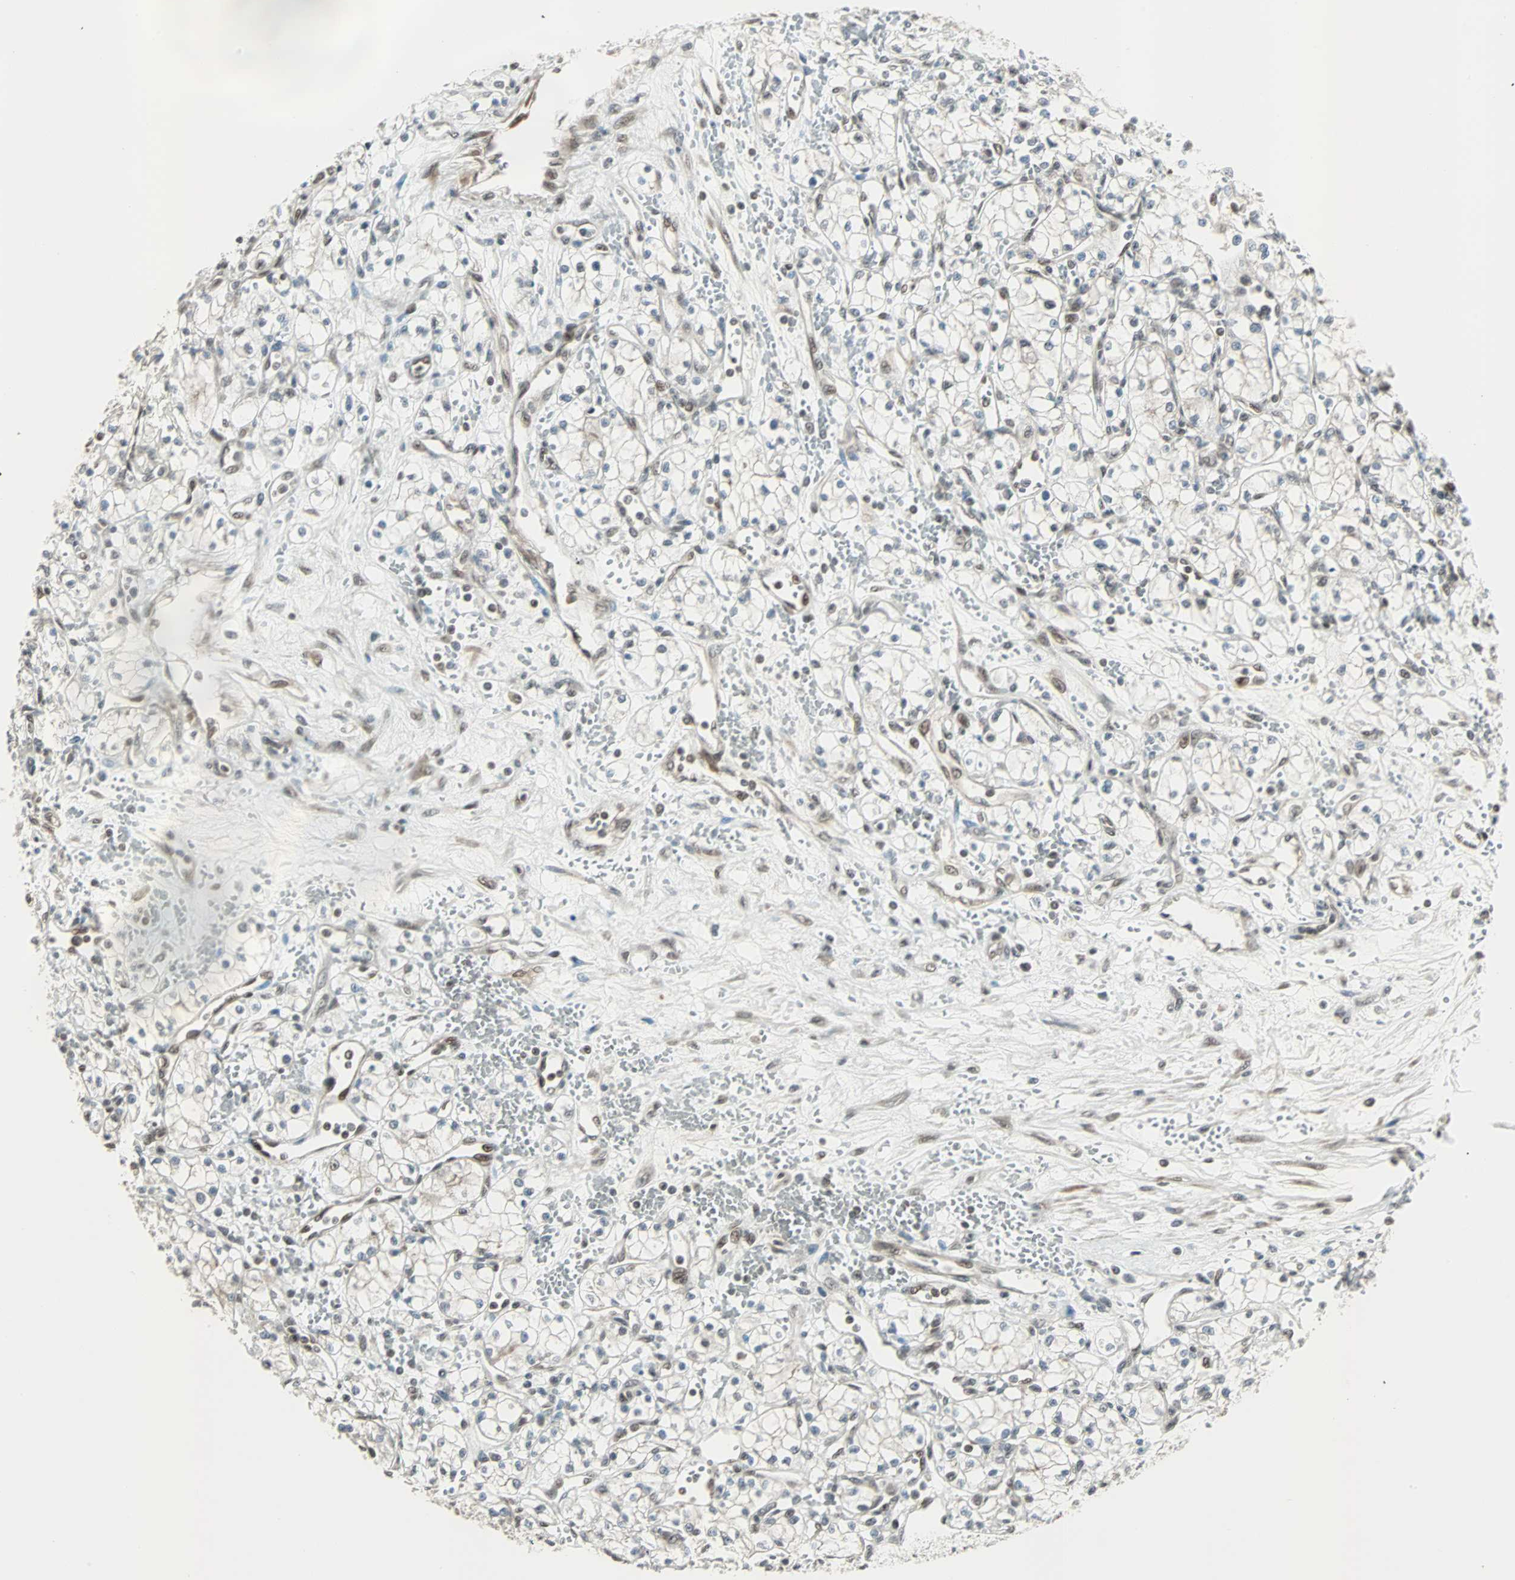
{"staining": {"intensity": "weak", "quantity": "<25%", "location": "nuclear"}, "tissue": "renal cancer", "cell_type": "Tumor cells", "image_type": "cancer", "snomed": [{"axis": "morphology", "description": "Normal tissue, NOS"}, {"axis": "morphology", "description": "Adenocarcinoma, NOS"}, {"axis": "topography", "description": "Kidney"}], "caption": "Immunohistochemical staining of renal cancer (adenocarcinoma) shows no significant staining in tumor cells.", "gene": "CBX4", "patient": {"sex": "male", "age": 59}}